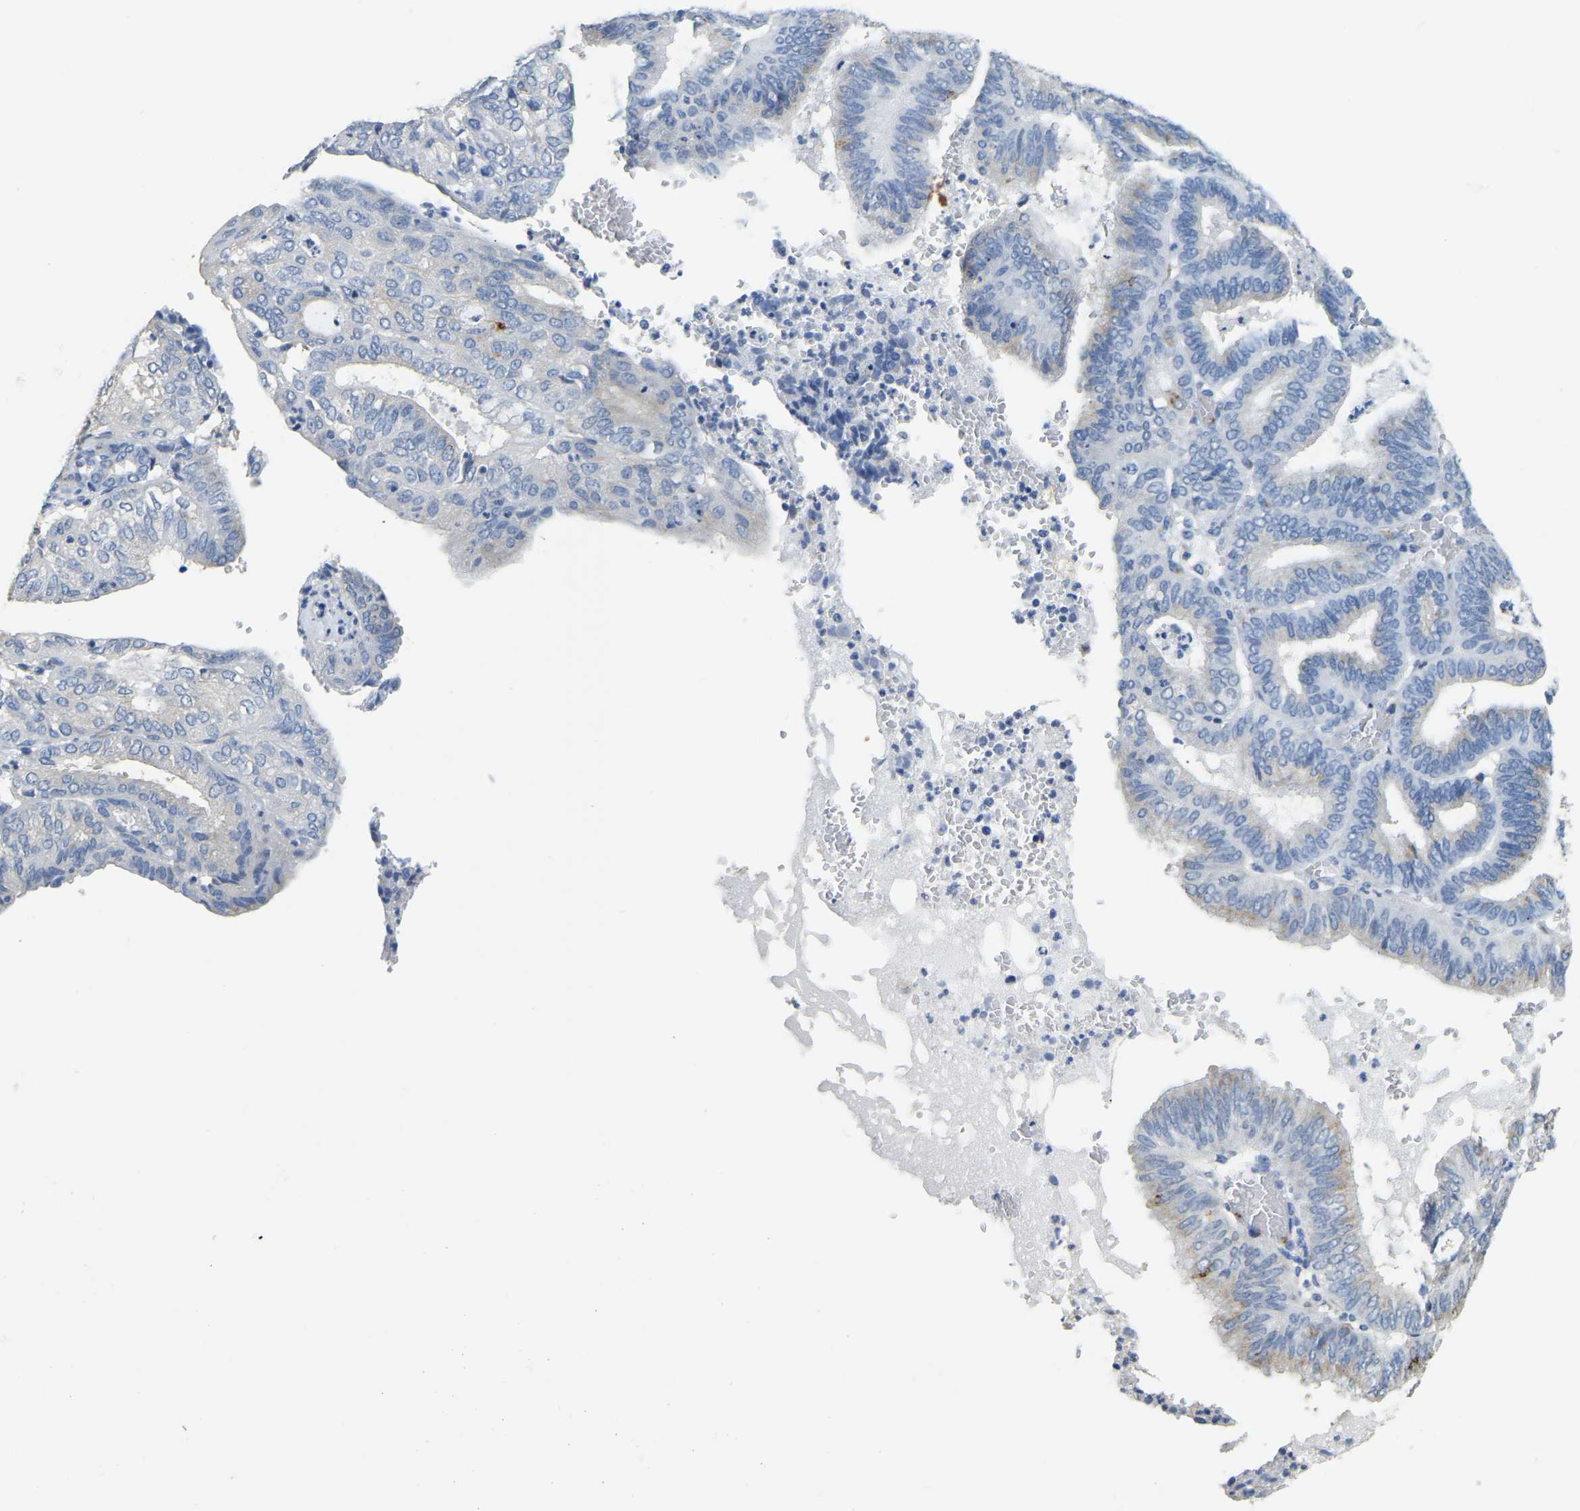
{"staining": {"intensity": "negative", "quantity": "none", "location": "none"}, "tissue": "endometrial cancer", "cell_type": "Tumor cells", "image_type": "cancer", "snomed": [{"axis": "morphology", "description": "Adenocarcinoma, NOS"}, {"axis": "topography", "description": "Uterus"}], "caption": "This photomicrograph is of endometrial cancer (adenocarcinoma) stained with immunohistochemistry to label a protein in brown with the nuclei are counter-stained blue. There is no expression in tumor cells.", "gene": "FAM174A", "patient": {"sex": "female", "age": 60}}